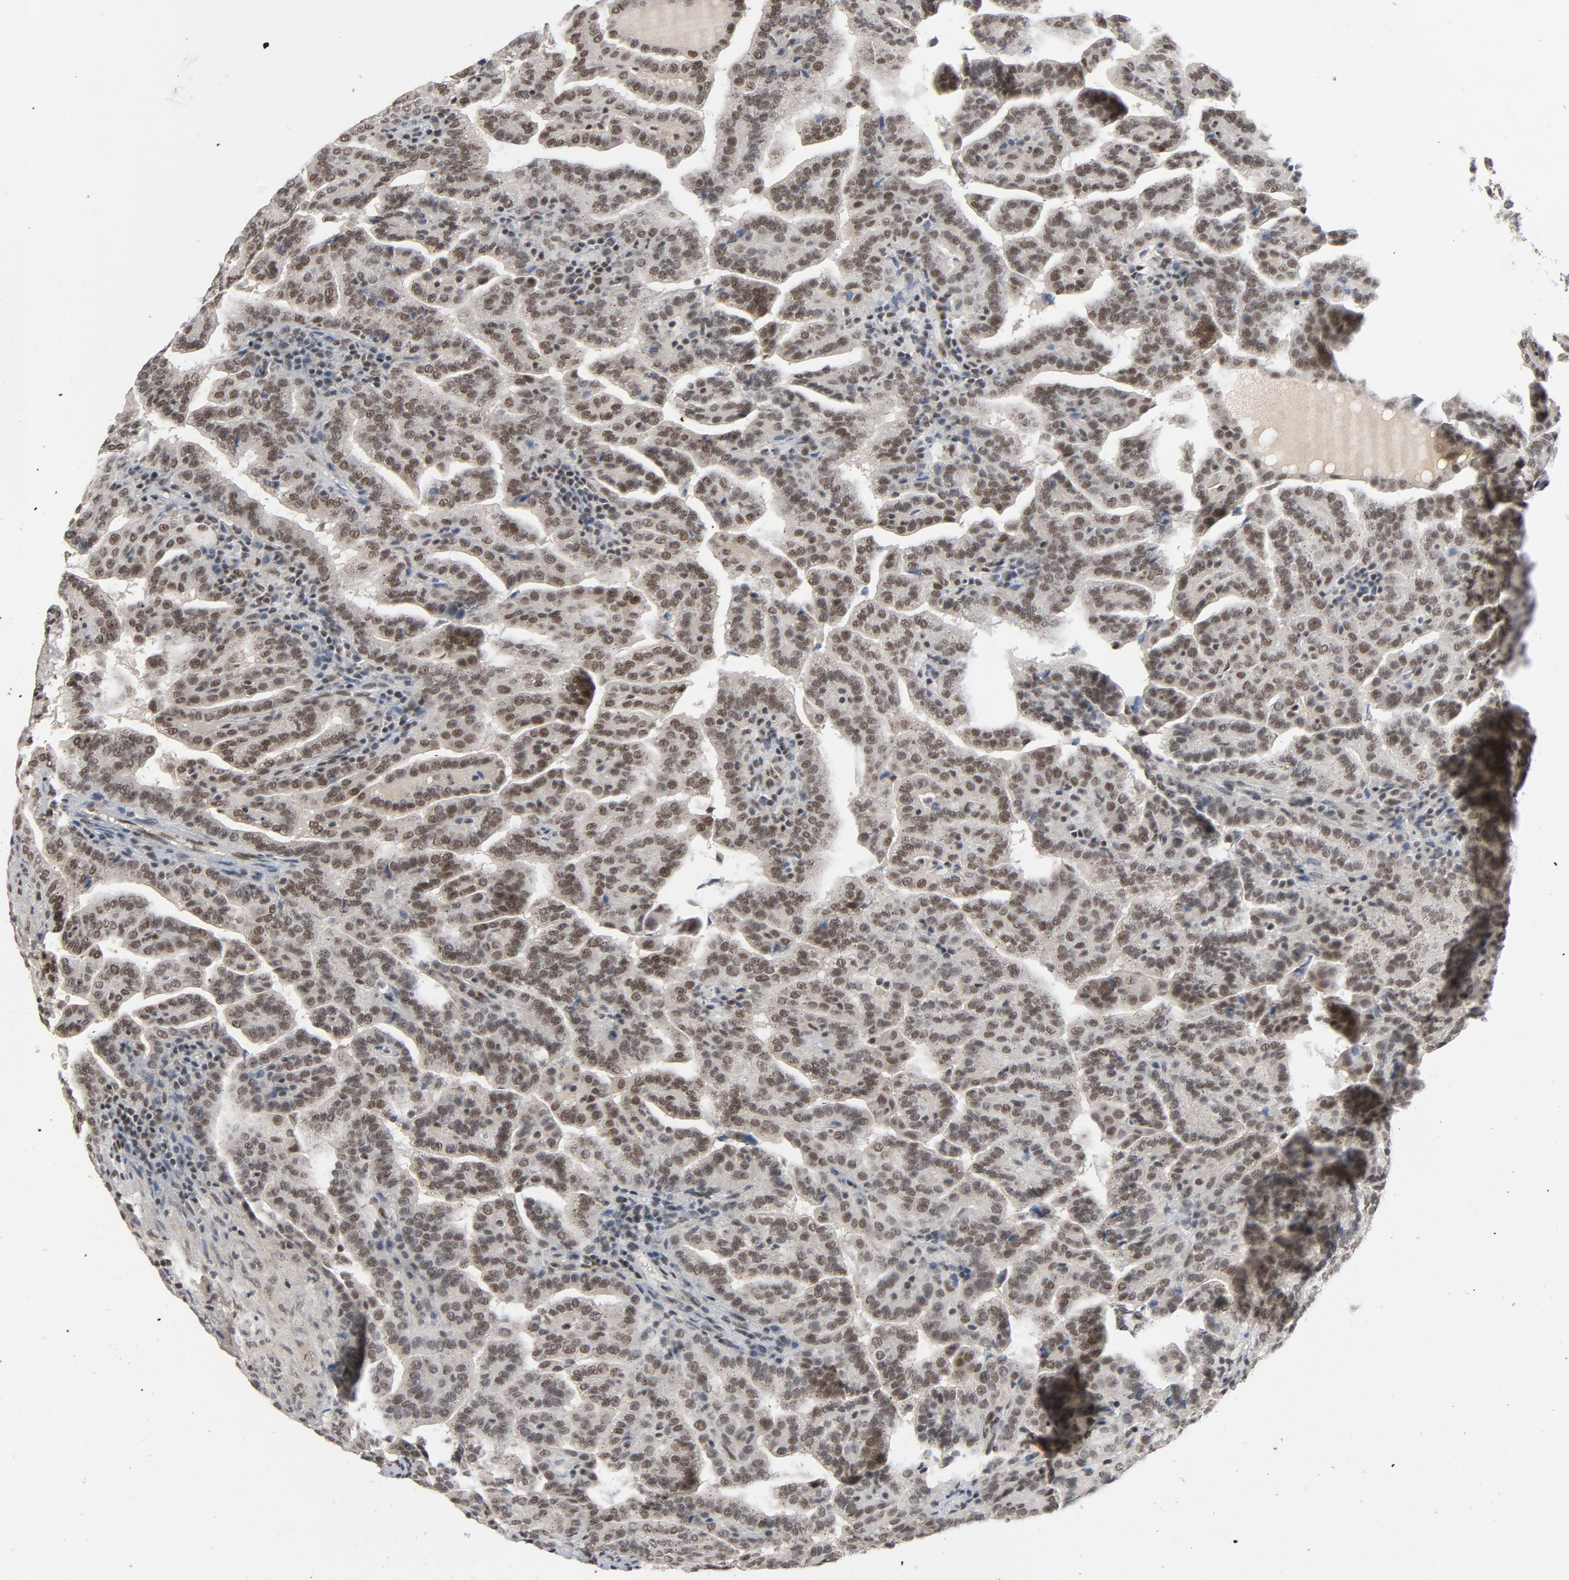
{"staining": {"intensity": "moderate", "quantity": ">75%", "location": "nuclear"}, "tissue": "renal cancer", "cell_type": "Tumor cells", "image_type": "cancer", "snomed": [{"axis": "morphology", "description": "Adenocarcinoma, NOS"}, {"axis": "topography", "description": "Kidney"}], "caption": "Immunohistochemical staining of human renal adenocarcinoma exhibits medium levels of moderate nuclear staining in approximately >75% of tumor cells.", "gene": "SMARCD1", "patient": {"sex": "male", "age": 61}}